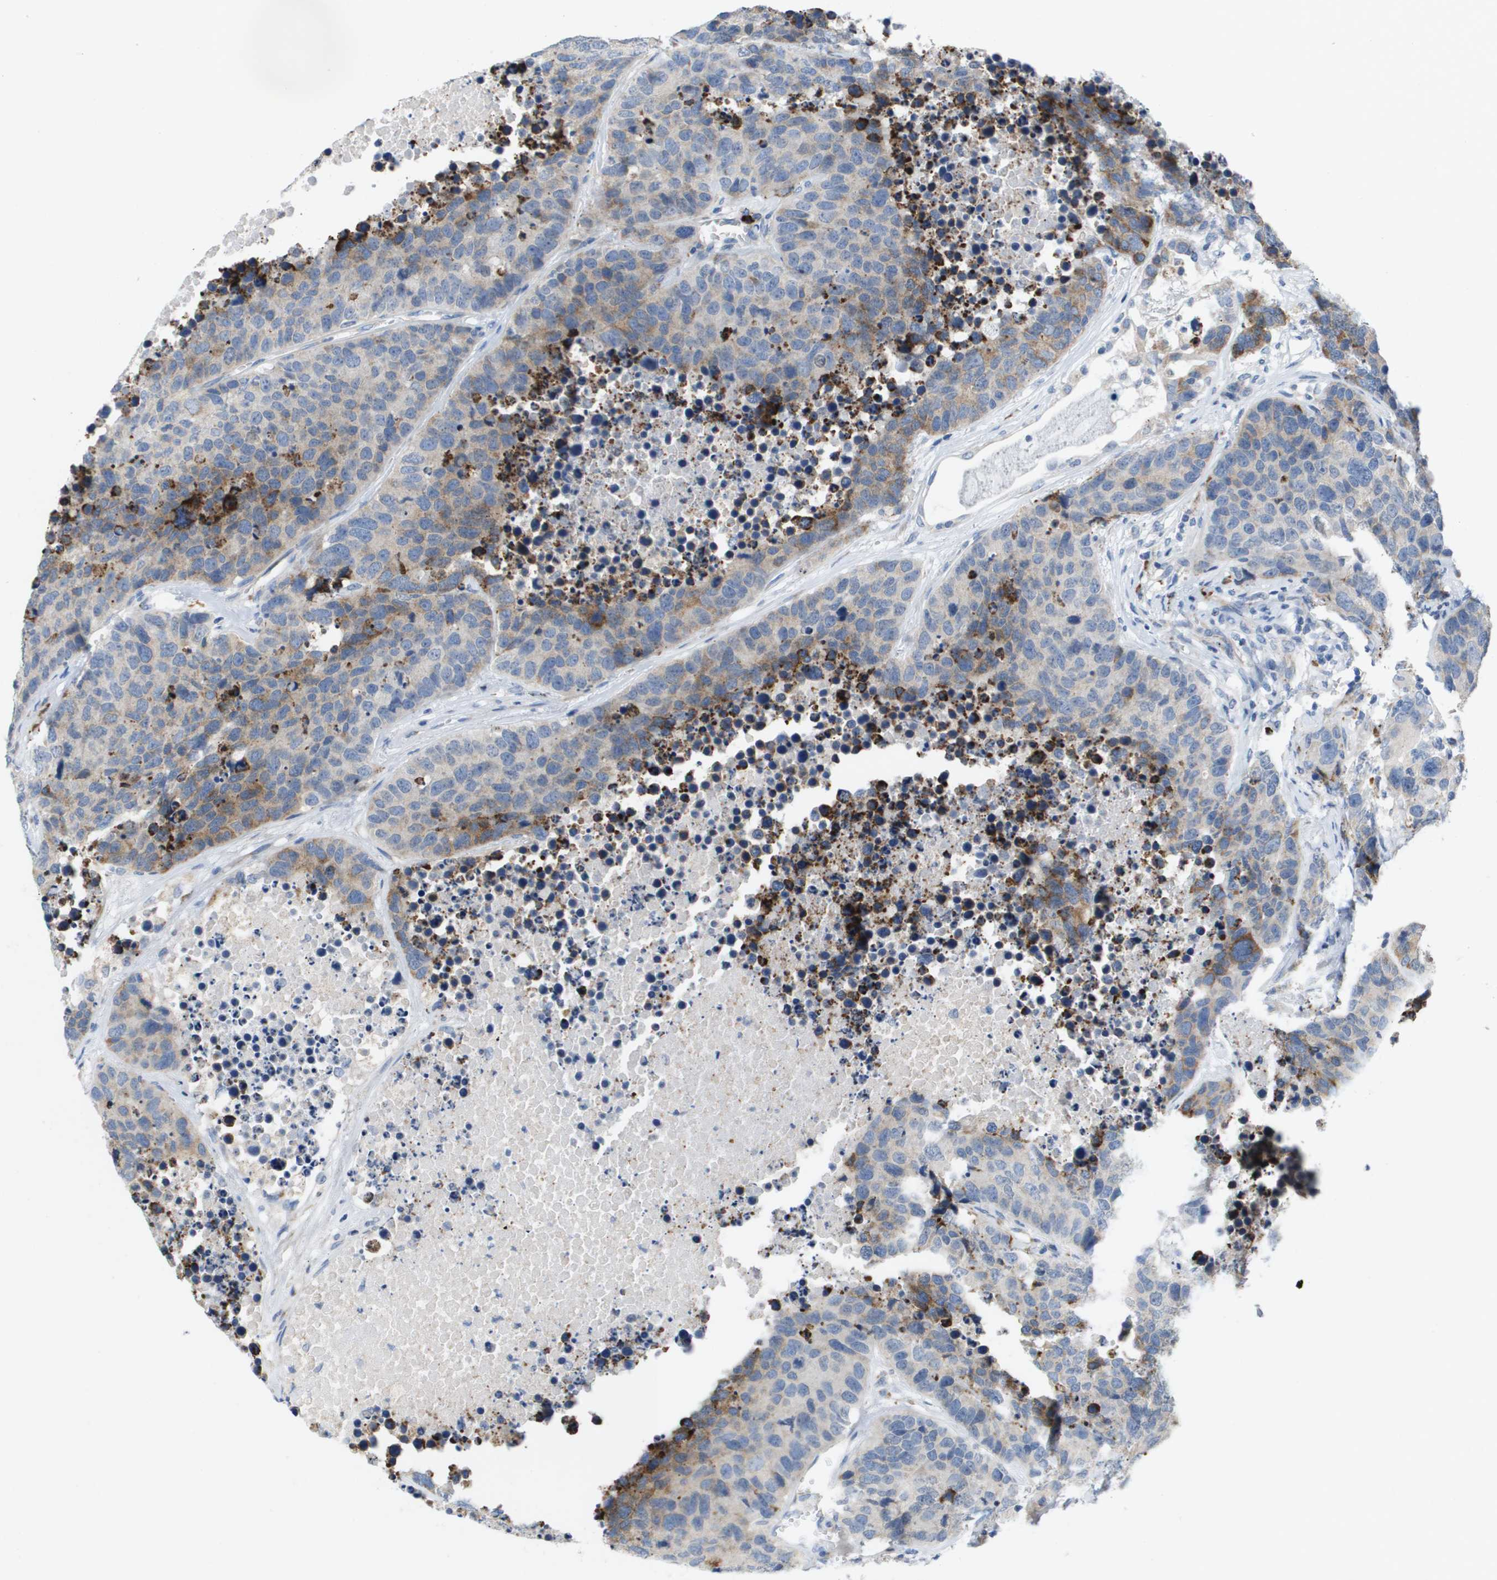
{"staining": {"intensity": "moderate", "quantity": "25%-75%", "location": "cytoplasmic/membranous"}, "tissue": "carcinoid", "cell_type": "Tumor cells", "image_type": "cancer", "snomed": [{"axis": "morphology", "description": "Carcinoid, malignant, NOS"}, {"axis": "topography", "description": "Lung"}], "caption": "Human carcinoid (malignant) stained for a protein (brown) demonstrates moderate cytoplasmic/membranous positive expression in about 25%-75% of tumor cells.", "gene": "CD3G", "patient": {"sex": "male", "age": 60}}